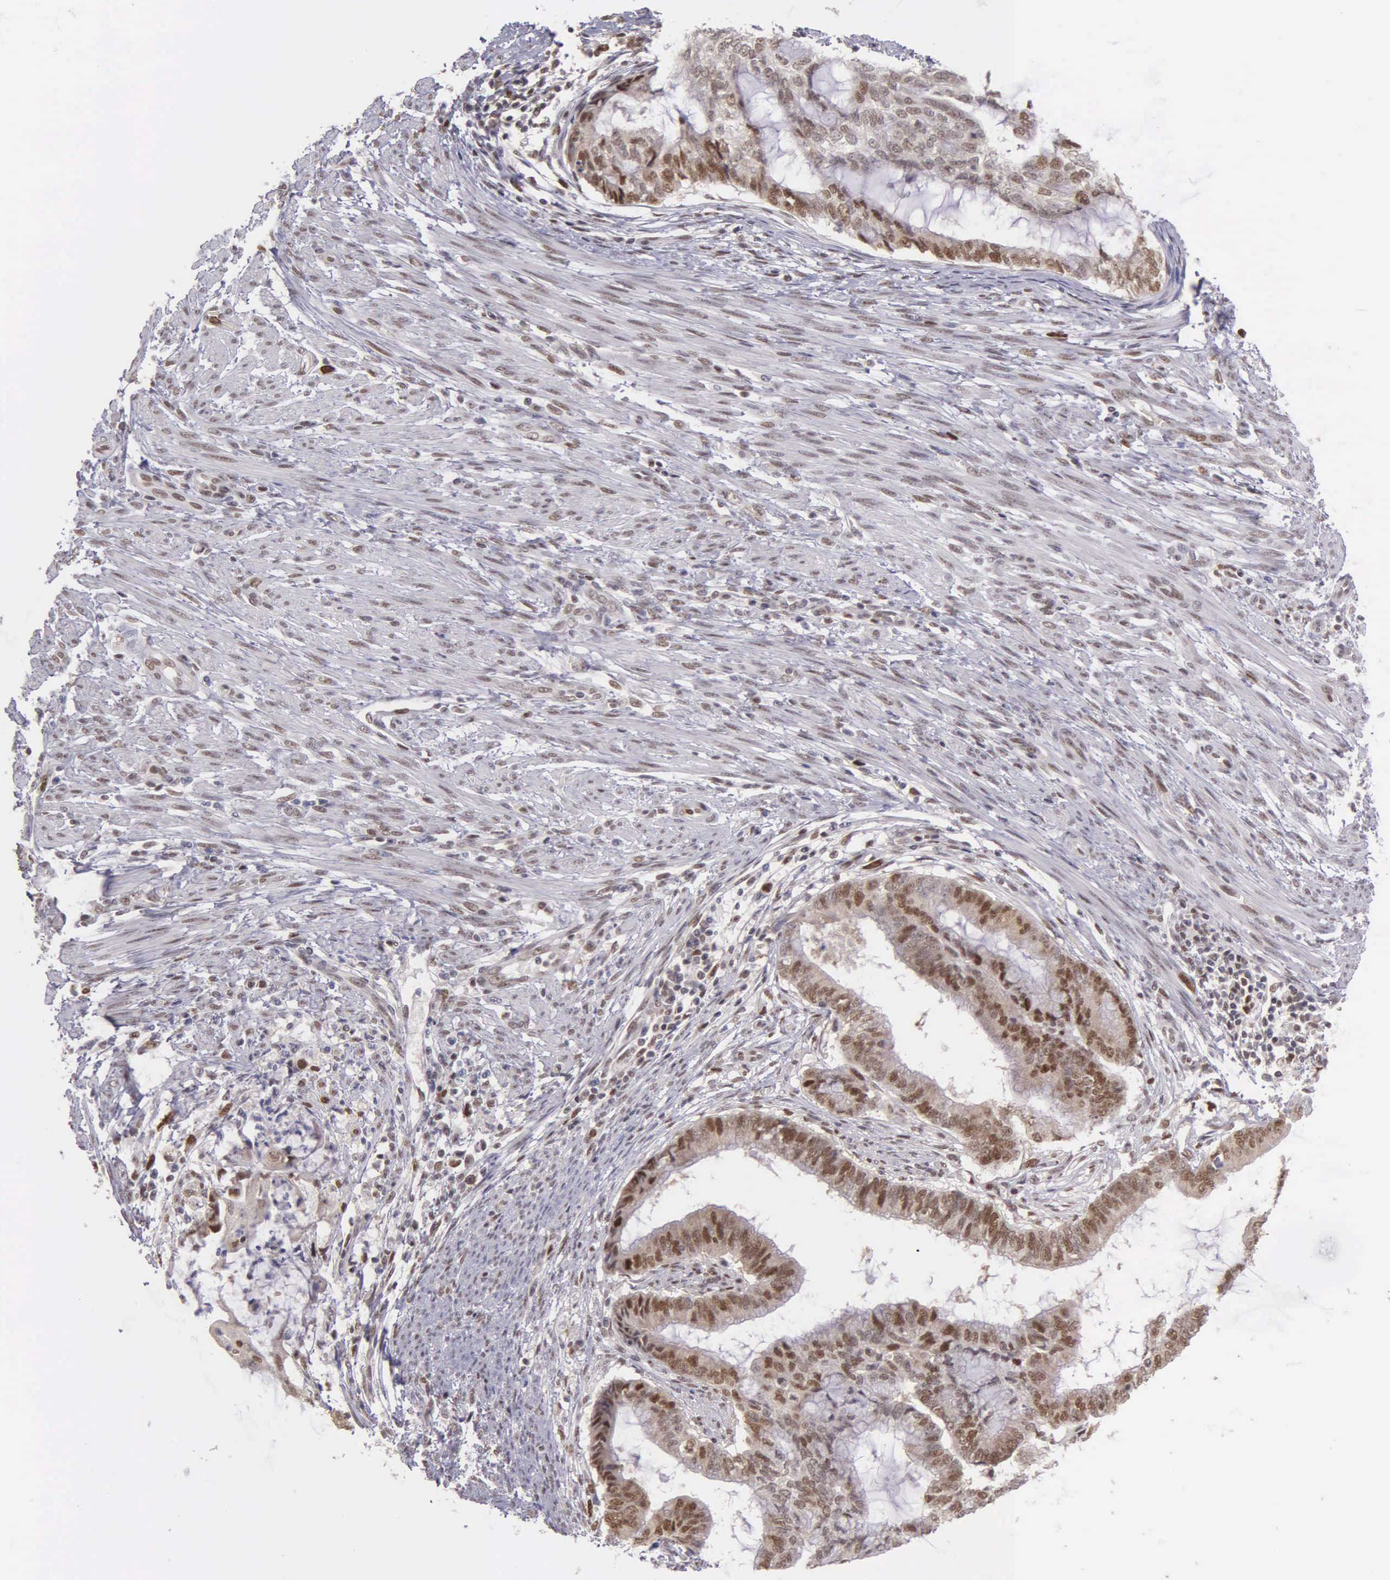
{"staining": {"intensity": "moderate", "quantity": "25%-75%", "location": "nuclear"}, "tissue": "endometrial cancer", "cell_type": "Tumor cells", "image_type": "cancer", "snomed": [{"axis": "morphology", "description": "Adenocarcinoma, NOS"}, {"axis": "topography", "description": "Endometrium"}], "caption": "Immunohistochemical staining of human endometrial adenocarcinoma exhibits moderate nuclear protein positivity in approximately 25%-75% of tumor cells.", "gene": "UBR7", "patient": {"sex": "female", "age": 63}}